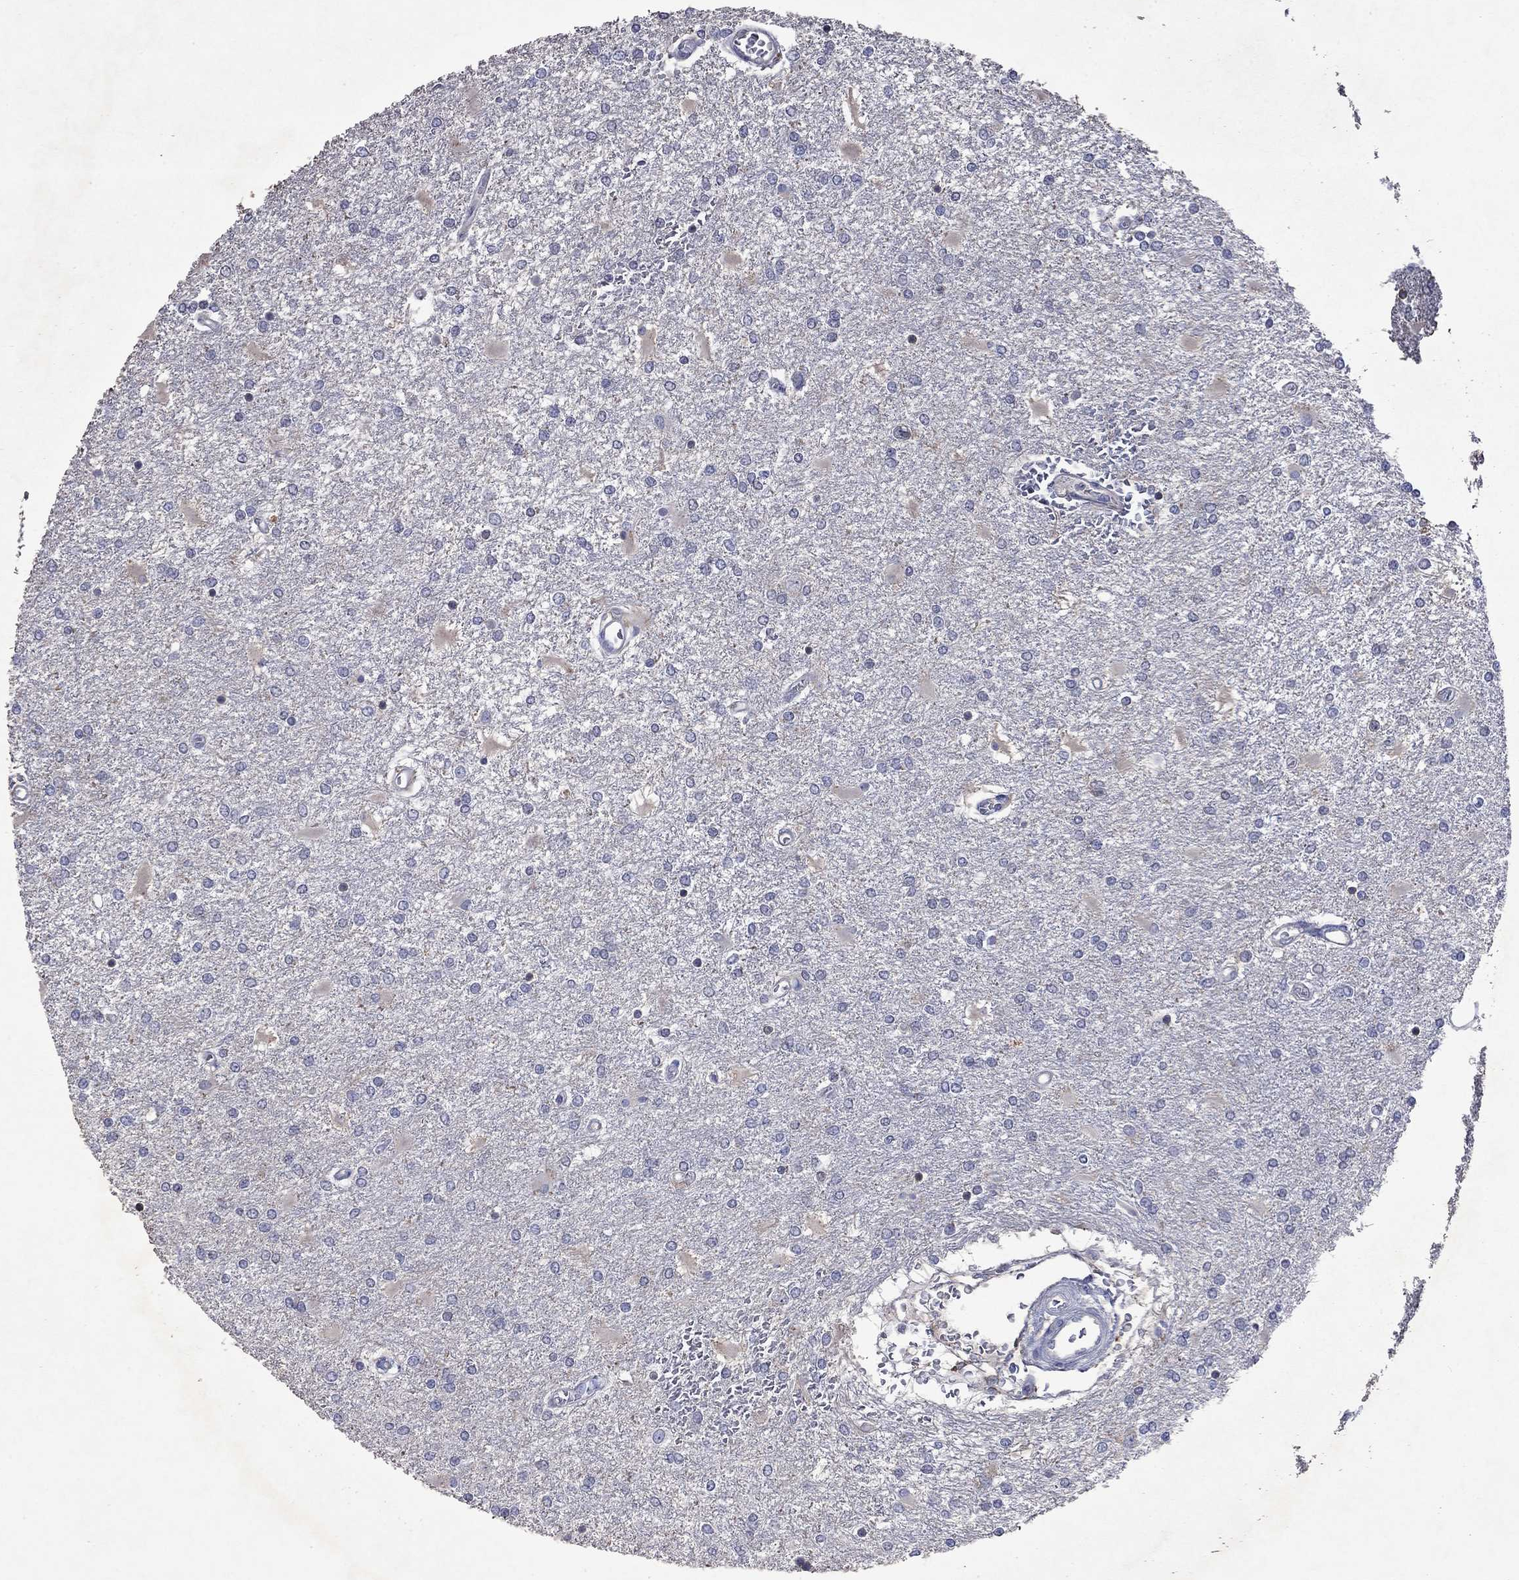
{"staining": {"intensity": "negative", "quantity": "none", "location": "none"}, "tissue": "glioma", "cell_type": "Tumor cells", "image_type": "cancer", "snomed": [{"axis": "morphology", "description": "Glioma, malignant, High grade"}, {"axis": "topography", "description": "Cerebral cortex"}], "caption": "DAB immunohistochemical staining of human malignant high-grade glioma reveals no significant positivity in tumor cells.", "gene": "TMEM97", "patient": {"sex": "male", "age": 79}}